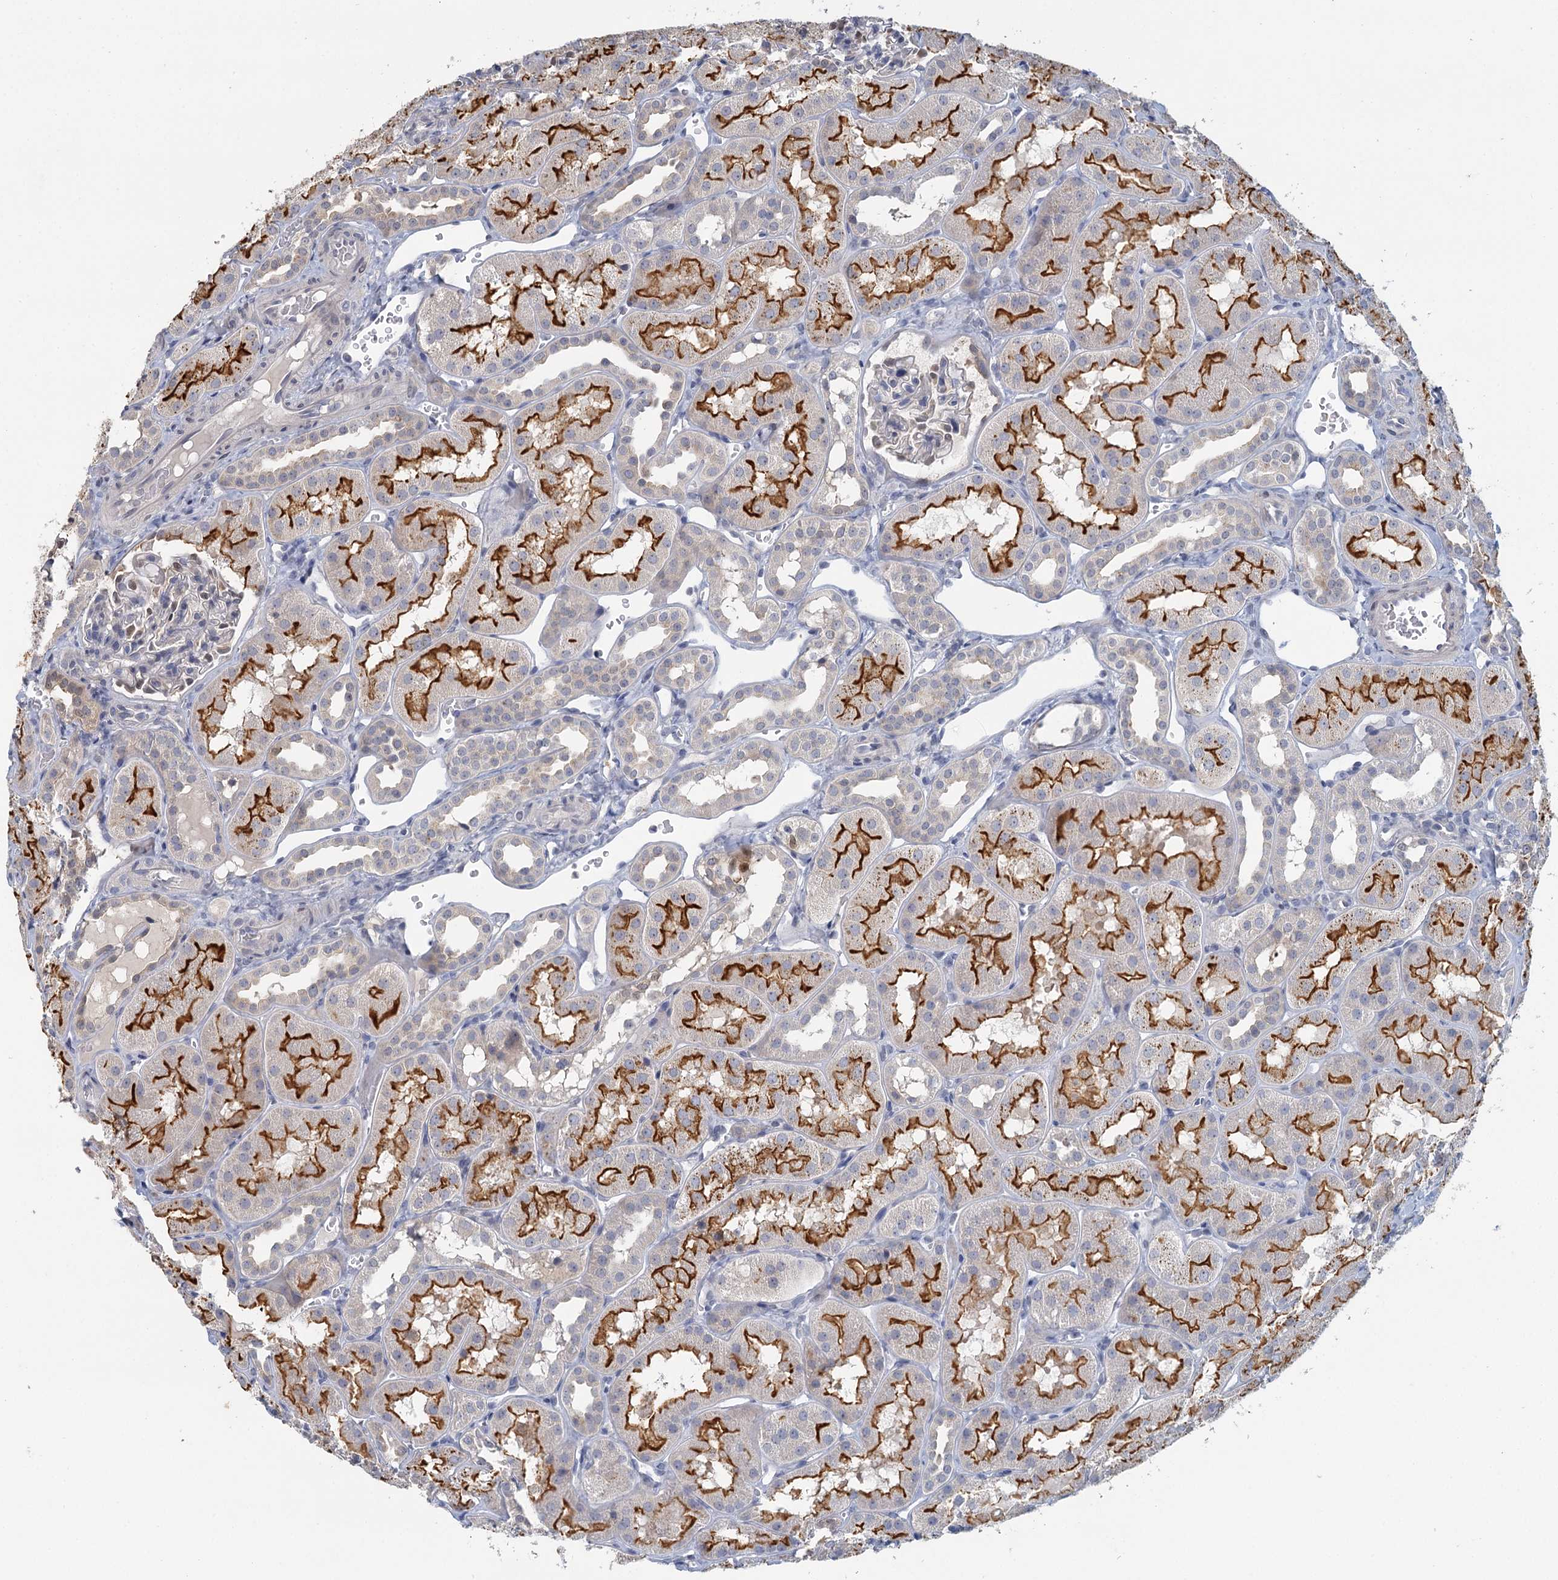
{"staining": {"intensity": "negative", "quantity": "none", "location": "none"}, "tissue": "kidney", "cell_type": "Cells in glomeruli", "image_type": "normal", "snomed": [{"axis": "morphology", "description": "Normal tissue, NOS"}, {"axis": "topography", "description": "Kidney"}, {"axis": "topography", "description": "Urinary bladder"}], "caption": "Cells in glomeruli show no significant protein staining in benign kidney. Brightfield microscopy of immunohistochemistry stained with DAB (brown) and hematoxylin (blue), captured at high magnification.", "gene": "MYO7B", "patient": {"sex": "male", "age": 16}}